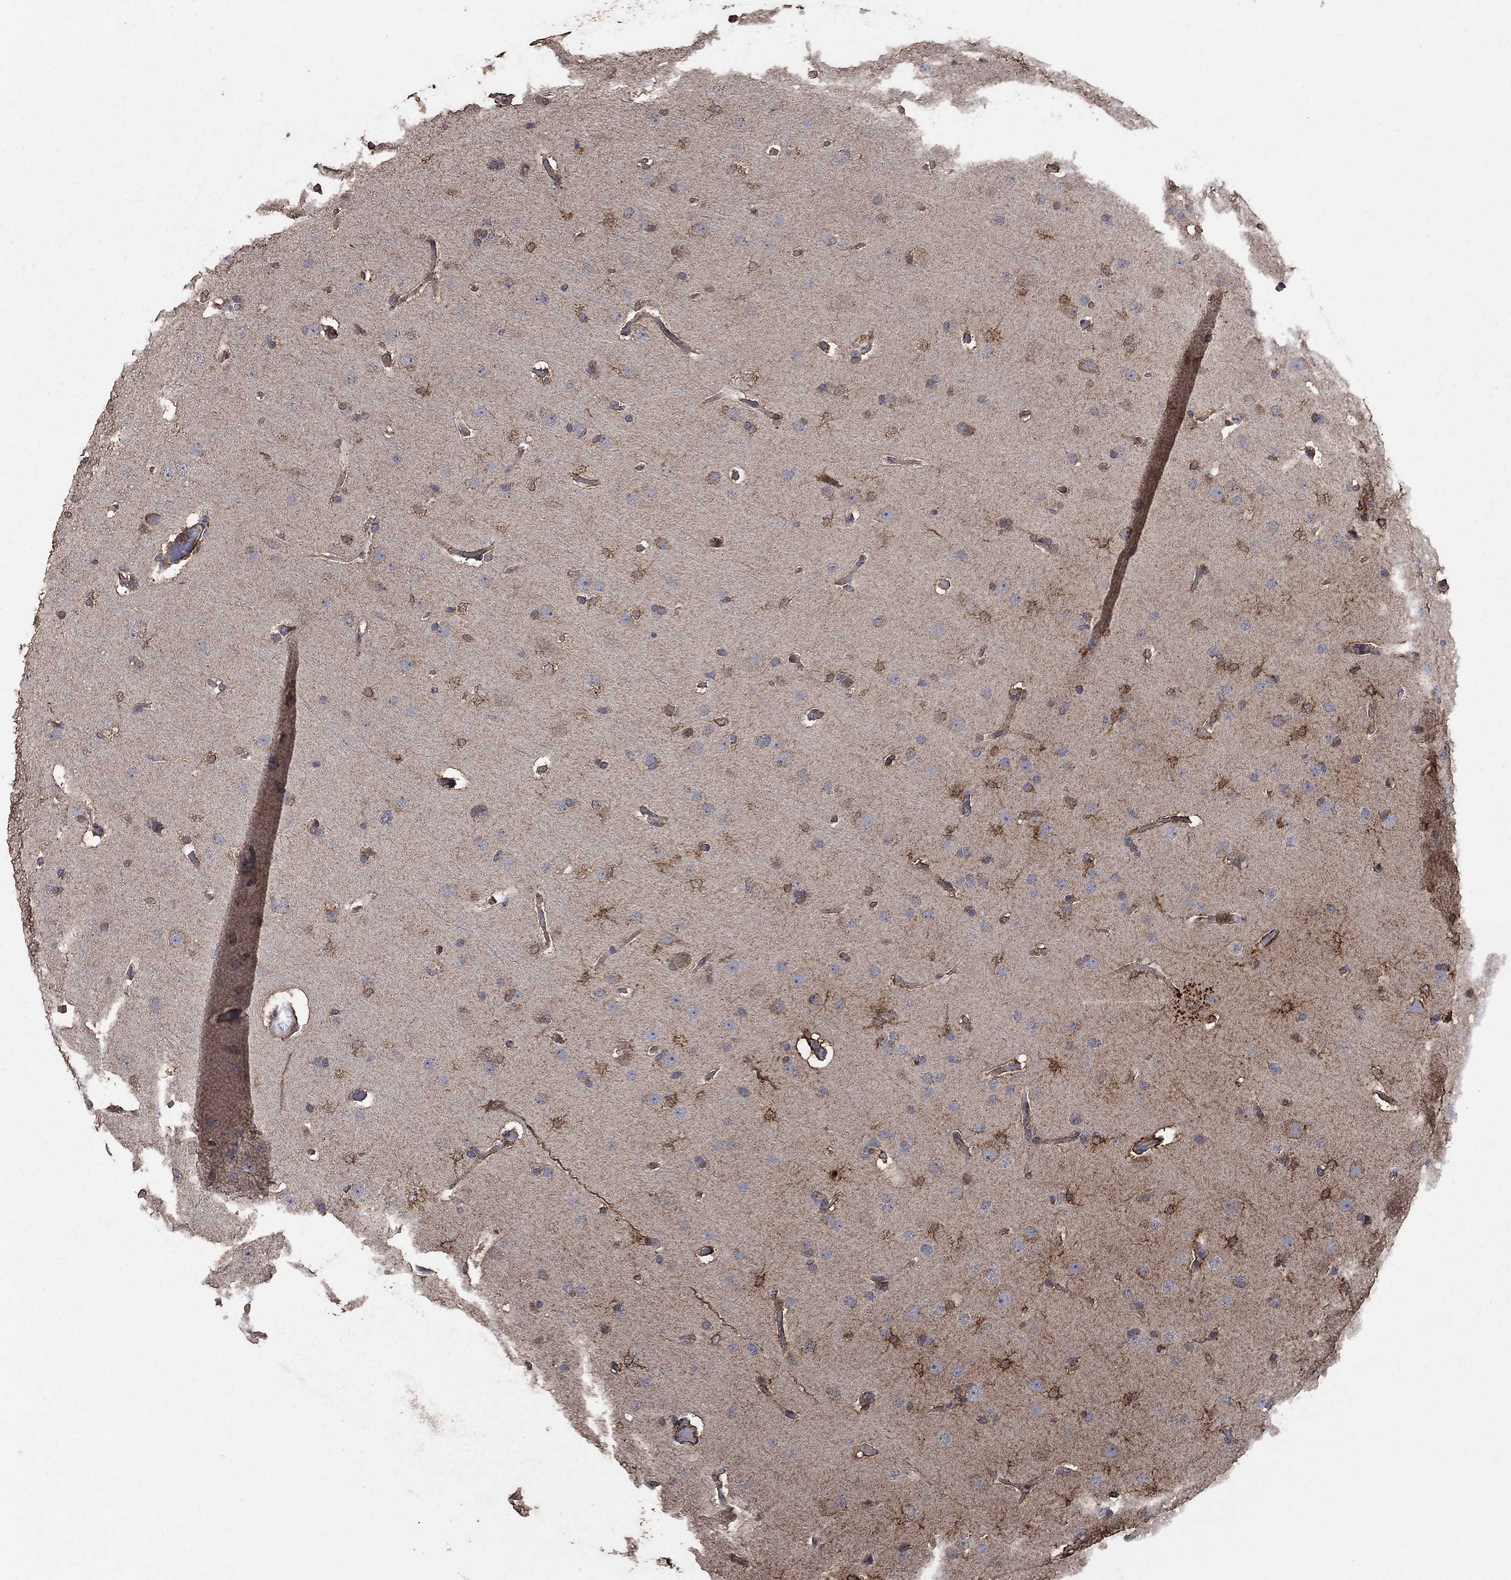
{"staining": {"intensity": "strong", "quantity": "25%-75%", "location": "cytoplasmic/membranous"}, "tissue": "glioma", "cell_type": "Tumor cells", "image_type": "cancer", "snomed": [{"axis": "morphology", "description": "Glioma, malignant, Low grade"}, {"axis": "topography", "description": "Brain"}], "caption": "Immunohistochemical staining of human malignant glioma (low-grade) exhibits high levels of strong cytoplasmic/membranous positivity in approximately 25%-75% of tumor cells.", "gene": "MRPS24", "patient": {"sex": "male", "age": 41}}